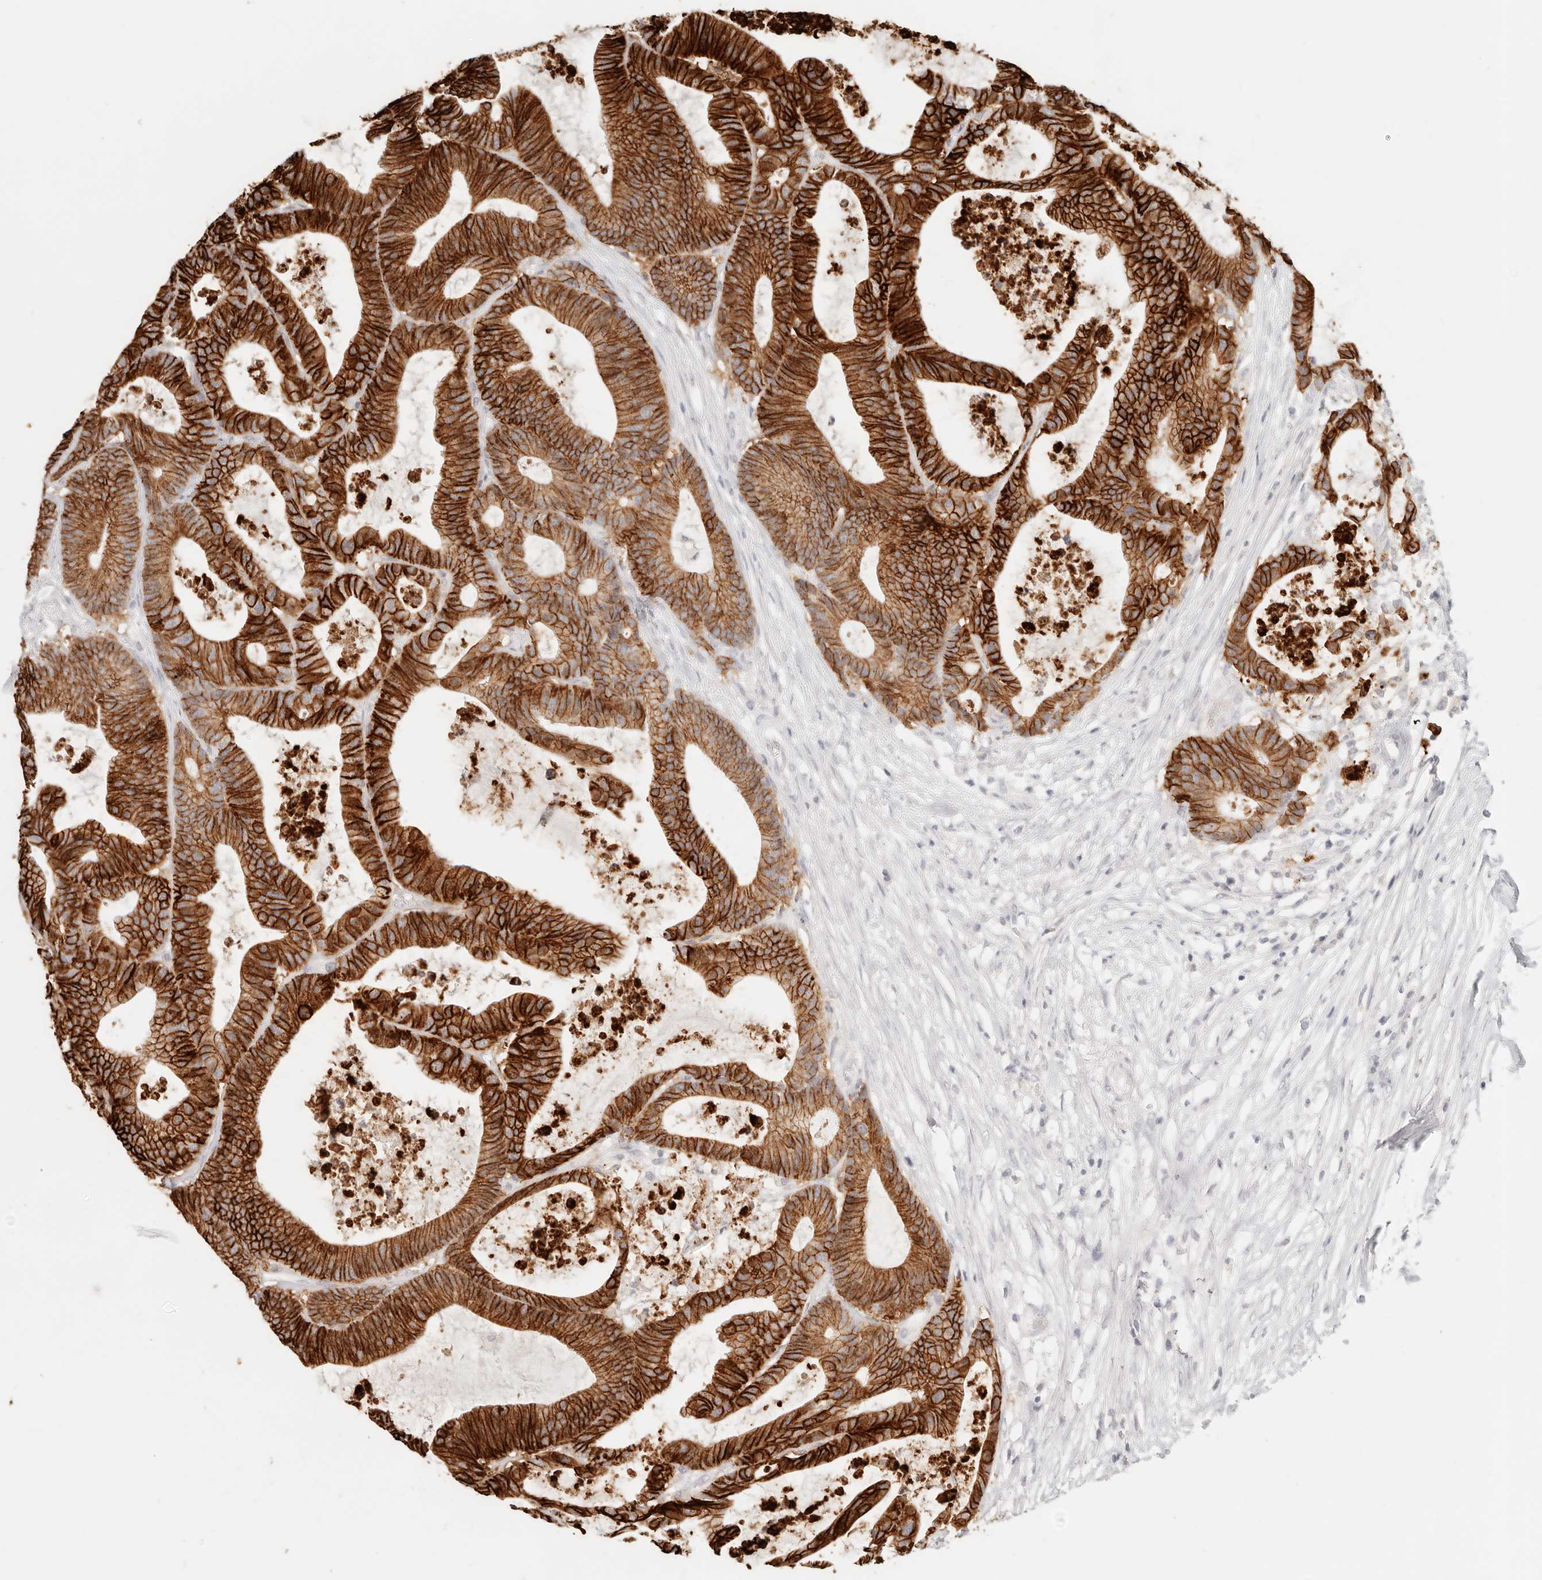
{"staining": {"intensity": "strong", "quantity": ">75%", "location": "cytoplasmic/membranous"}, "tissue": "colorectal cancer", "cell_type": "Tumor cells", "image_type": "cancer", "snomed": [{"axis": "morphology", "description": "Adenocarcinoma, NOS"}, {"axis": "topography", "description": "Colon"}], "caption": "The immunohistochemical stain labels strong cytoplasmic/membranous positivity in tumor cells of colorectal cancer (adenocarcinoma) tissue.", "gene": "EPCAM", "patient": {"sex": "female", "age": 84}}